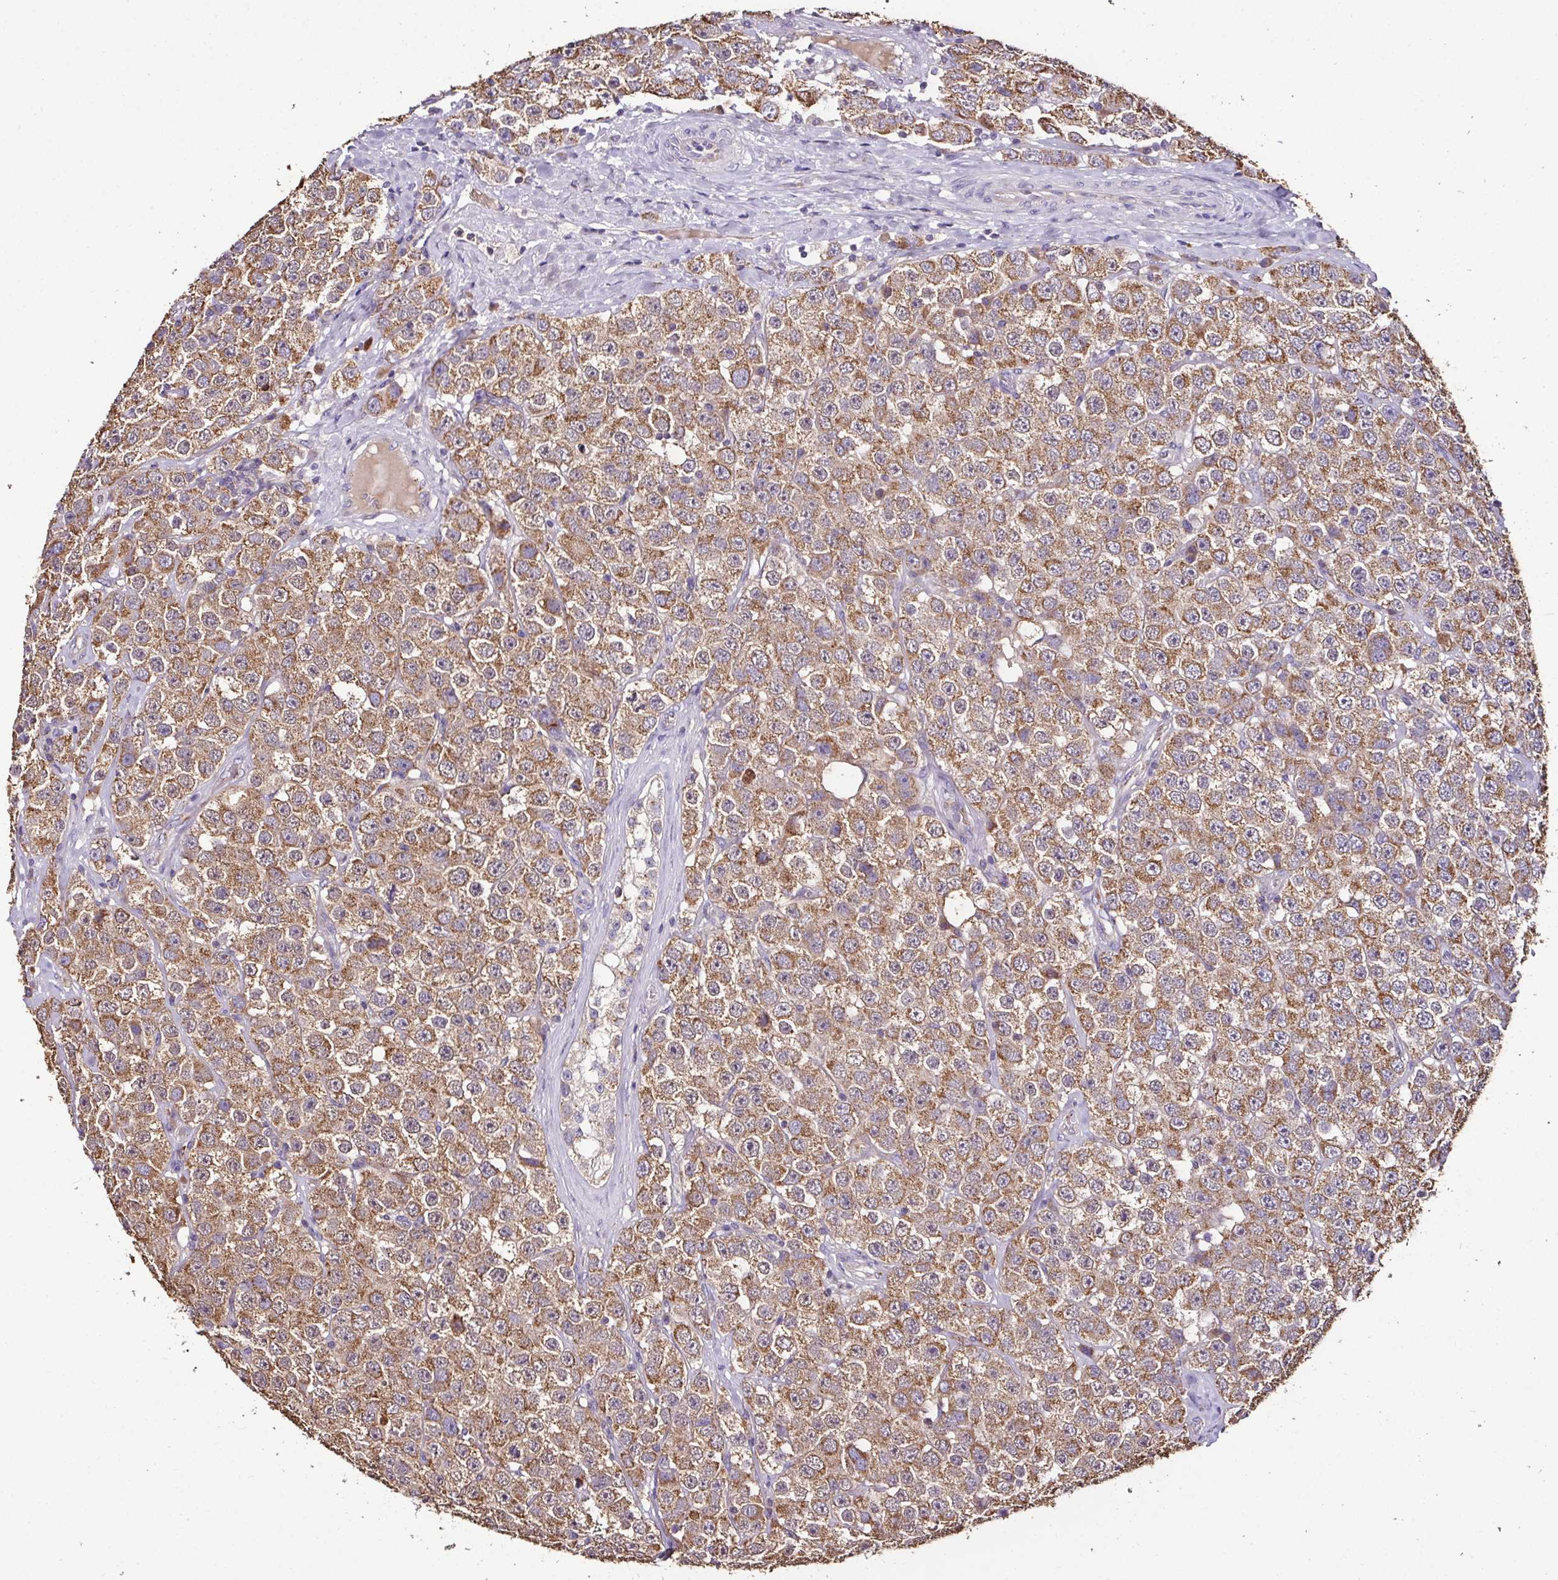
{"staining": {"intensity": "moderate", "quantity": ">75%", "location": "cytoplasmic/membranous"}, "tissue": "testis cancer", "cell_type": "Tumor cells", "image_type": "cancer", "snomed": [{"axis": "morphology", "description": "Seminoma, NOS"}, {"axis": "topography", "description": "Testis"}], "caption": "Testis cancer (seminoma) stained with DAB immunohistochemistry exhibits medium levels of moderate cytoplasmic/membranous expression in about >75% of tumor cells.", "gene": "CPD", "patient": {"sex": "male", "age": 28}}